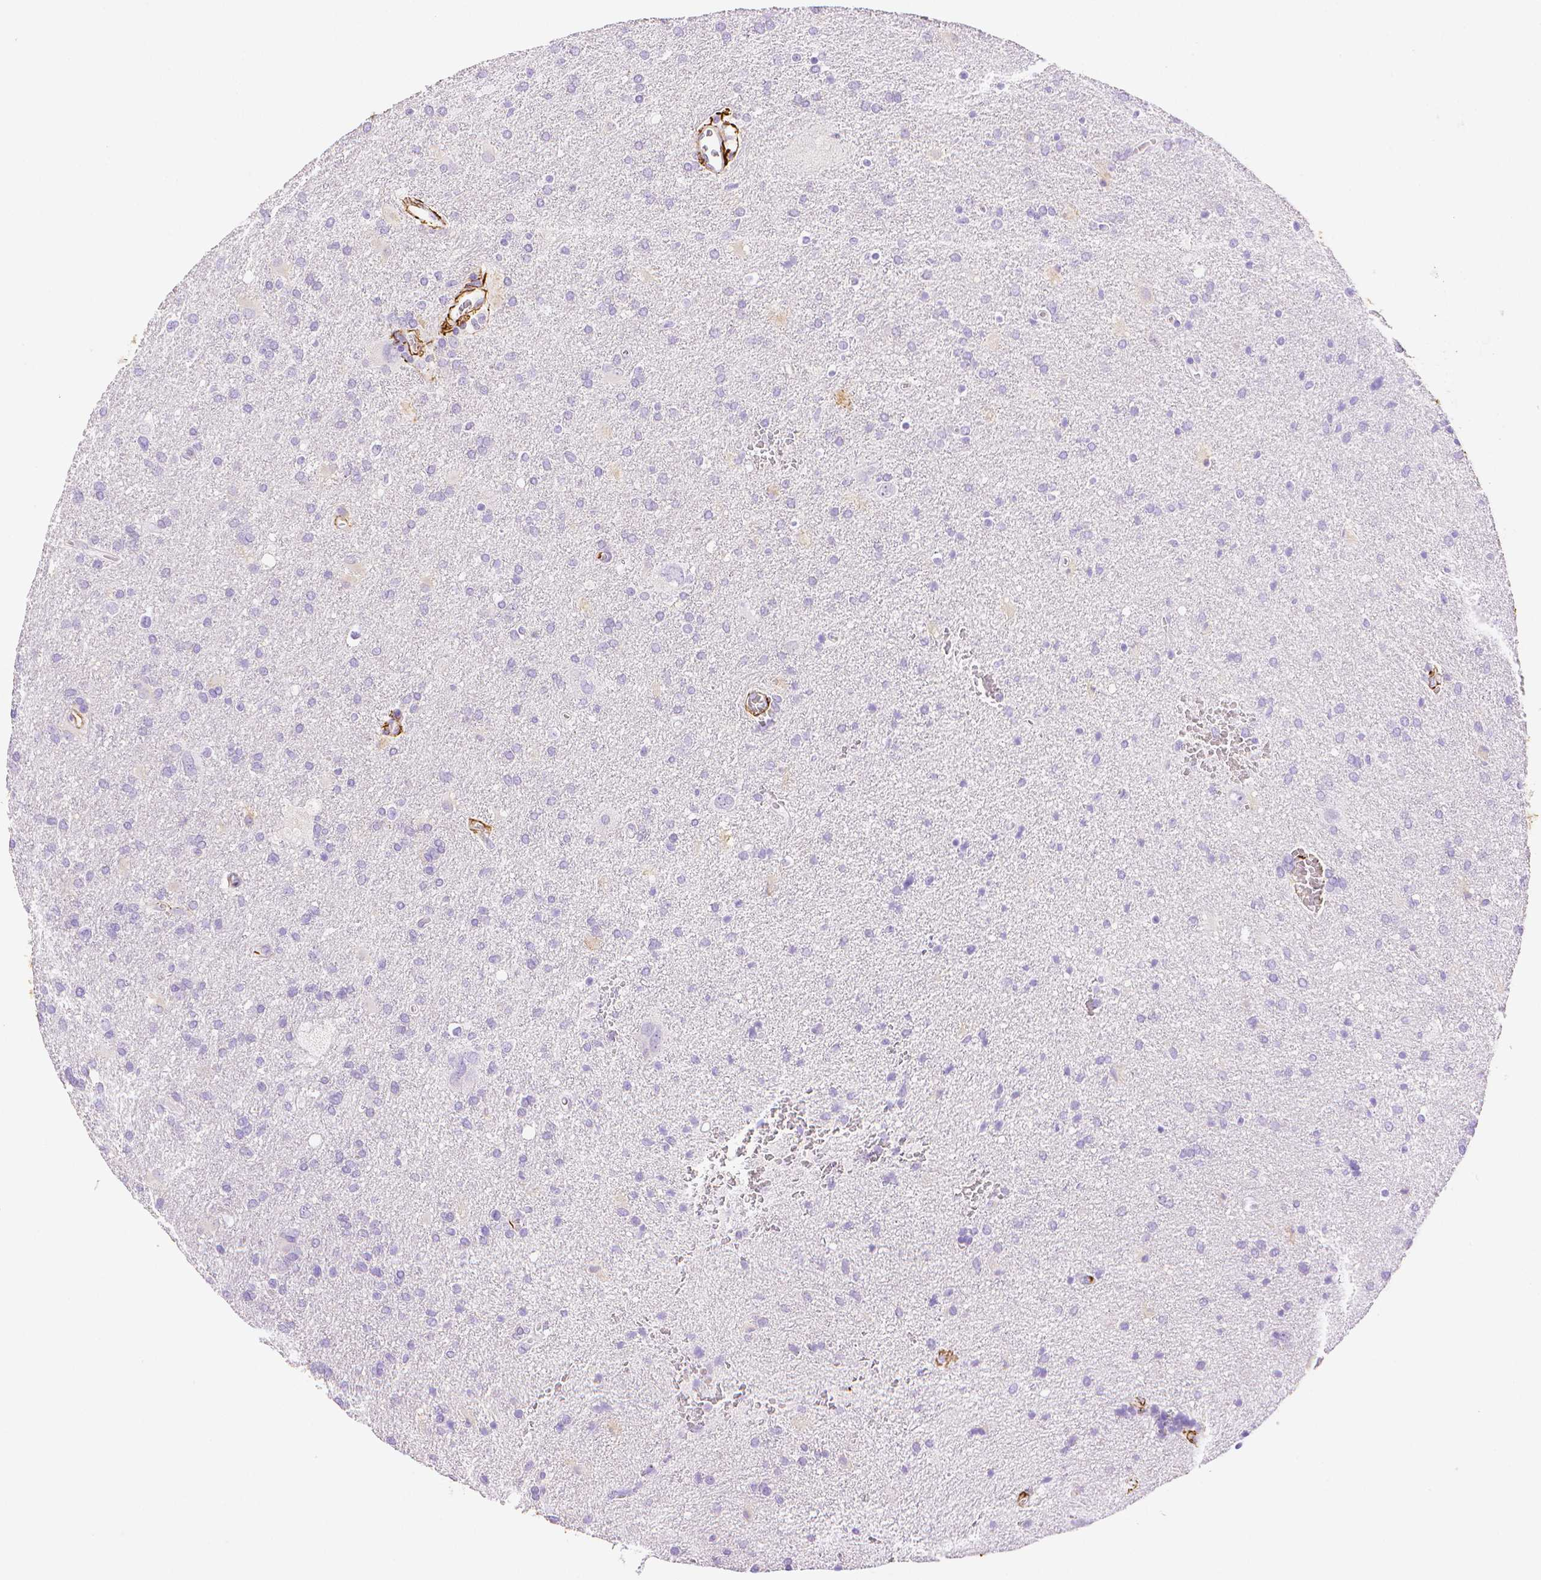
{"staining": {"intensity": "negative", "quantity": "none", "location": "none"}, "tissue": "glioma", "cell_type": "Tumor cells", "image_type": "cancer", "snomed": [{"axis": "morphology", "description": "Glioma, malignant, Low grade"}, {"axis": "topography", "description": "Brain"}], "caption": "DAB (3,3'-diaminobenzidine) immunohistochemical staining of glioma displays no significant staining in tumor cells.", "gene": "FBN1", "patient": {"sex": "male", "age": 66}}